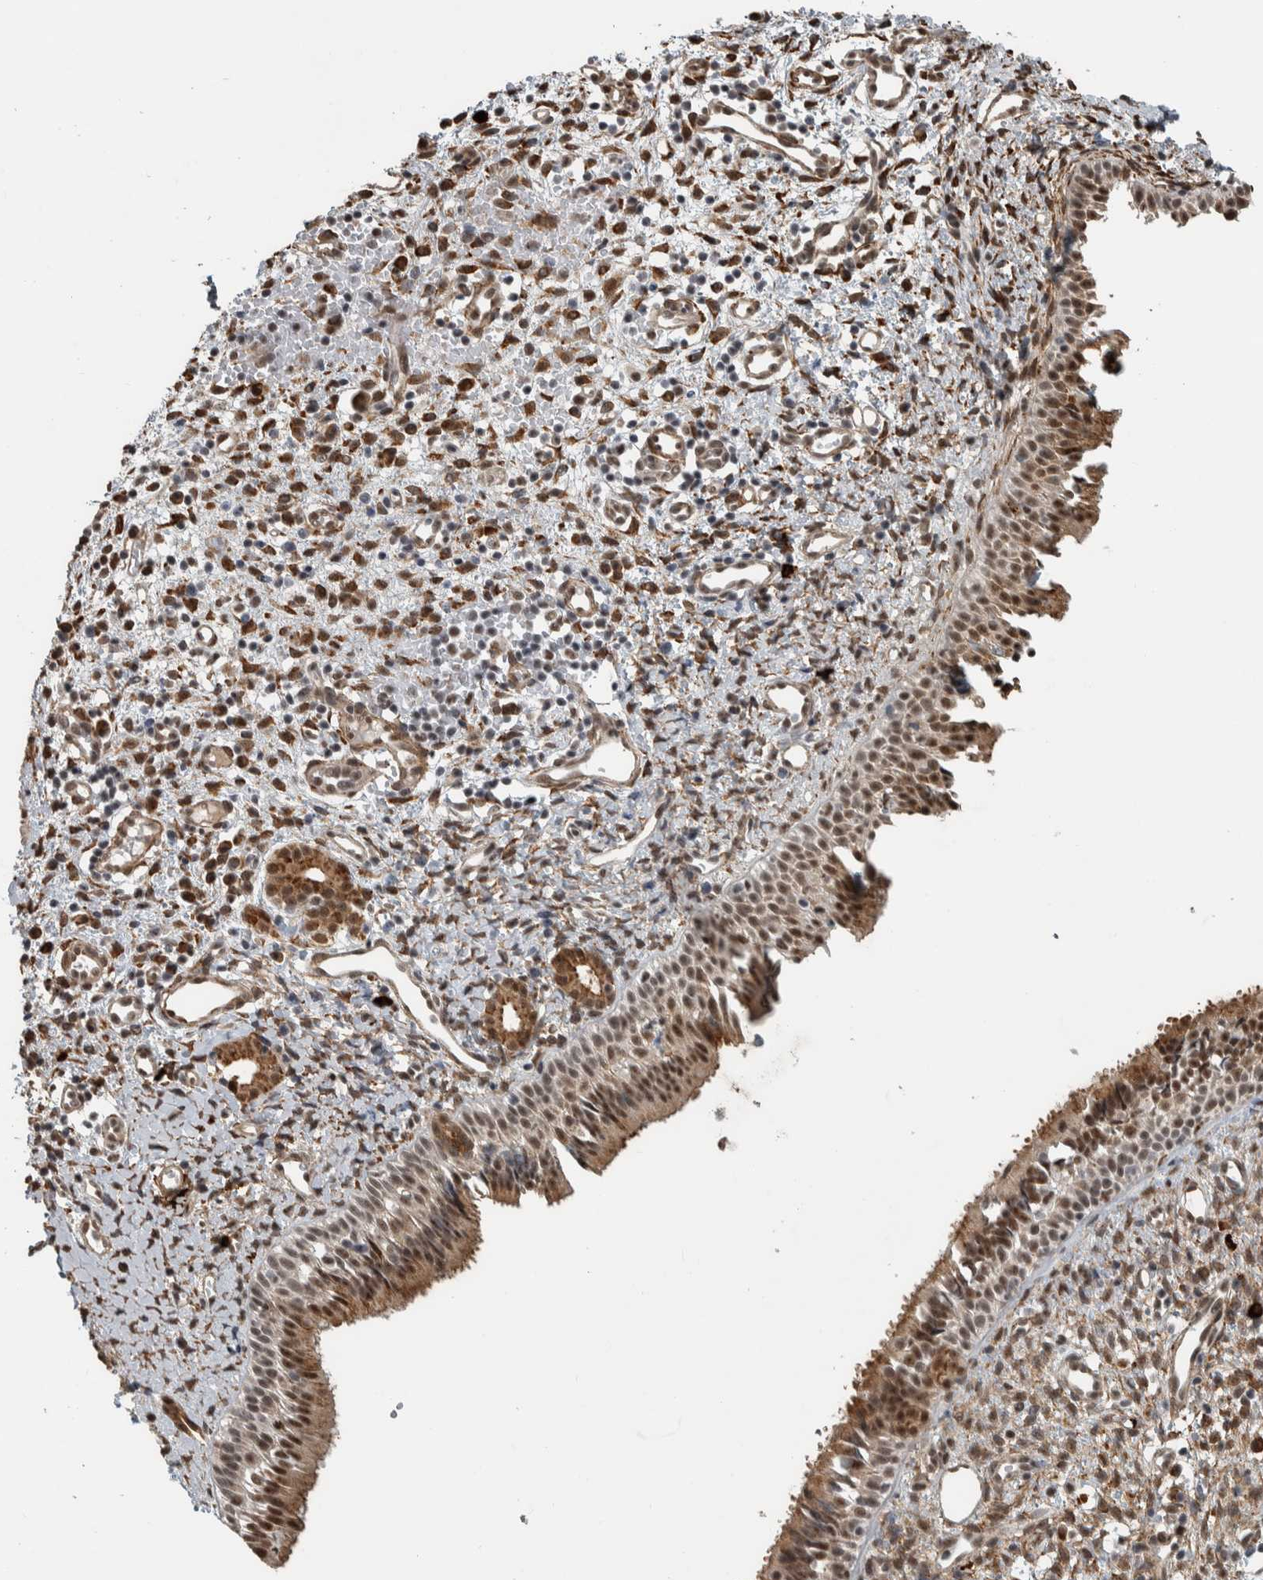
{"staining": {"intensity": "strong", "quantity": "25%-75%", "location": "cytoplasmic/membranous,nuclear"}, "tissue": "nasopharynx", "cell_type": "Respiratory epithelial cells", "image_type": "normal", "snomed": [{"axis": "morphology", "description": "Normal tissue, NOS"}, {"axis": "topography", "description": "Nasopharynx"}], "caption": "This photomicrograph demonstrates immunohistochemistry staining of unremarkable nasopharynx, with high strong cytoplasmic/membranous,nuclear positivity in about 25%-75% of respiratory epithelial cells.", "gene": "DDX42", "patient": {"sex": "male", "age": 22}}